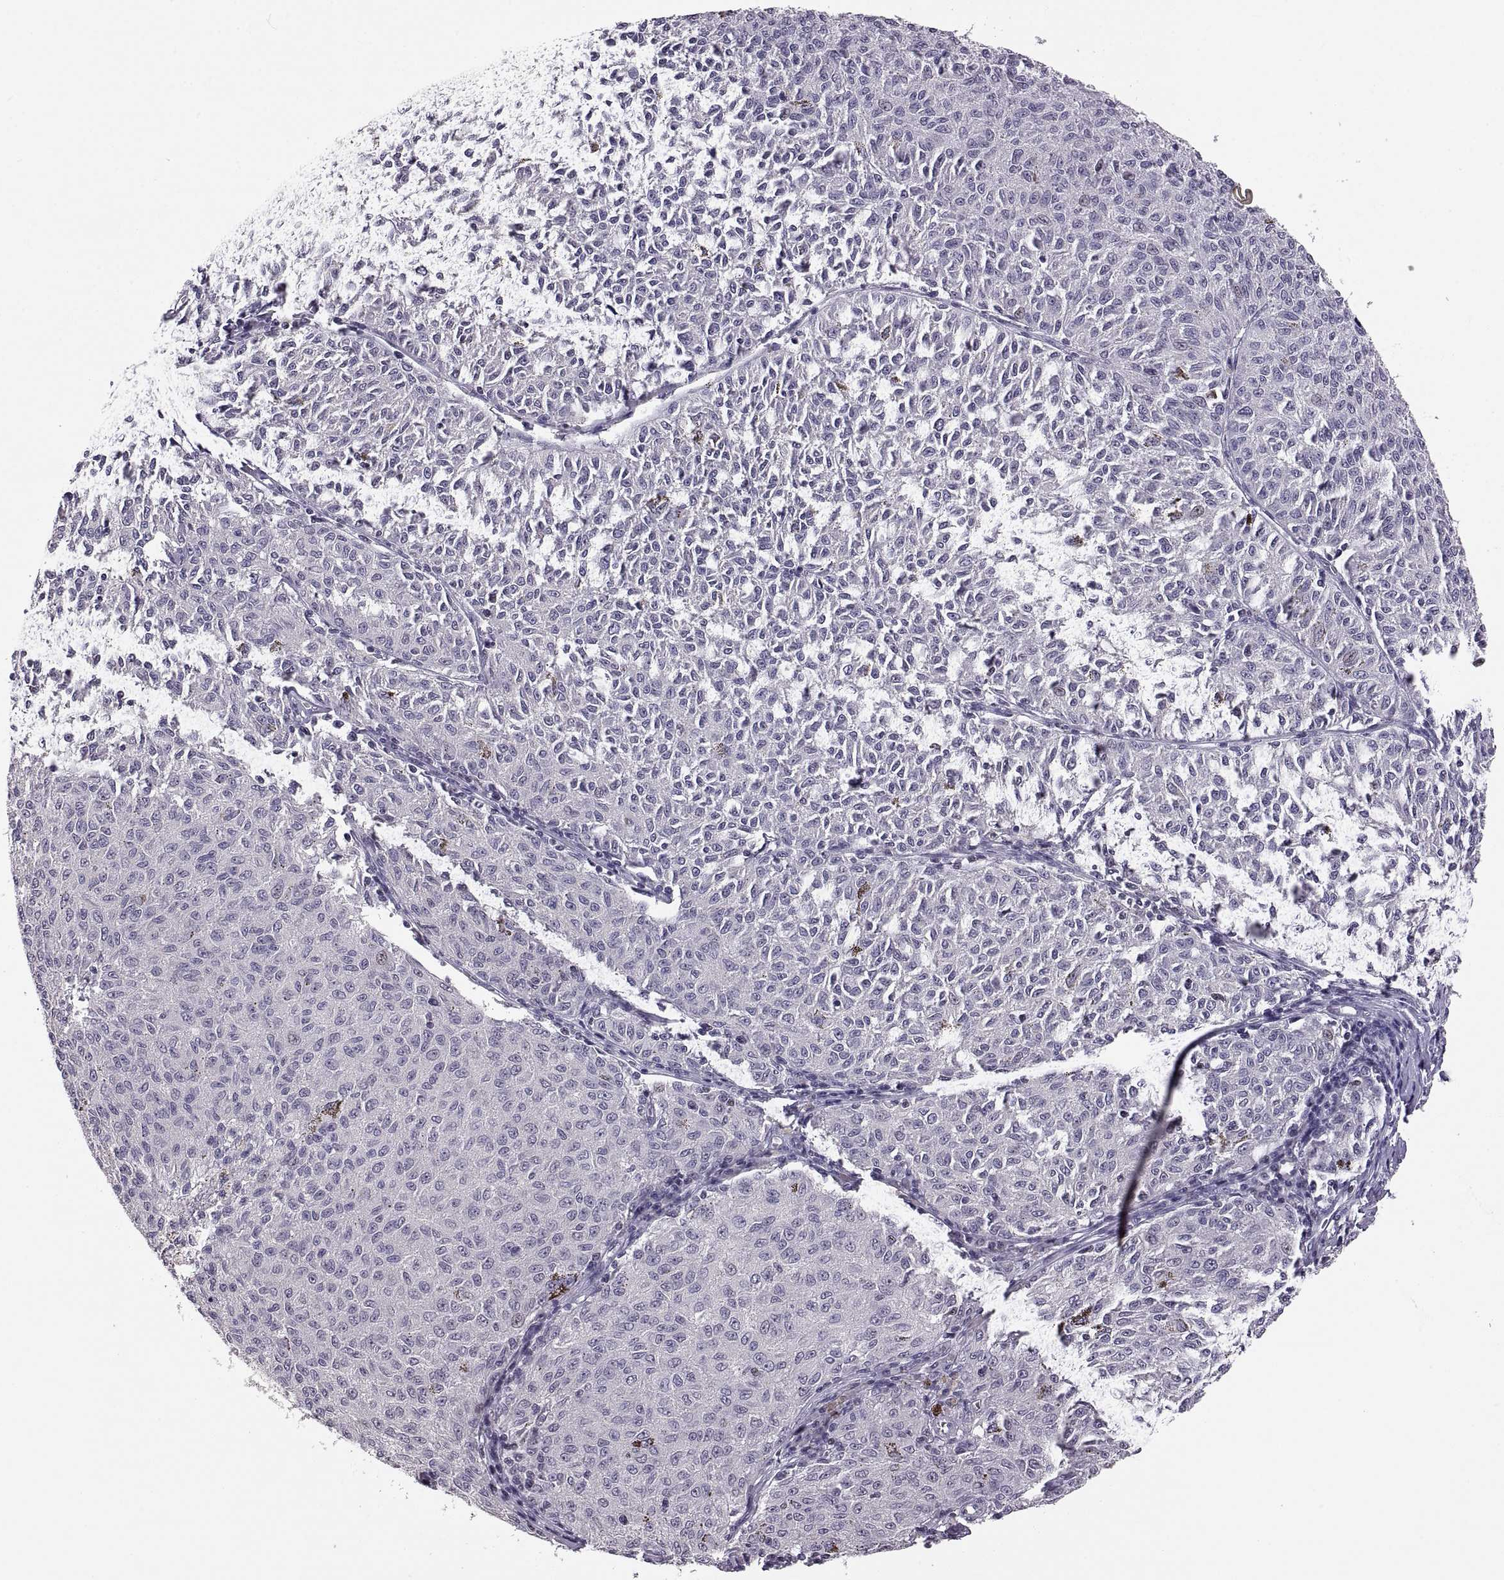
{"staining": {"intensity": "negative", "quantity": "none", "location": "none"}, "tissue": "melanoma", "cell_type": "Tumor cells", "image_type": "cancer", "snomed": [{"axis": "morphology", "description": "Malignant melanoma, NOS"}, {"axis": "topography", "description": "Skin"}], "caption": "High power microscopy image of an immunohistochemistry (IHC) image of melanoma, revealing no significant staining in tumor cells. (Immunohistochemistry (ihc), brightfield microscopy, high magnification).", "gene": "NEK2", "patient": {"sex": "female", "age": 72}}